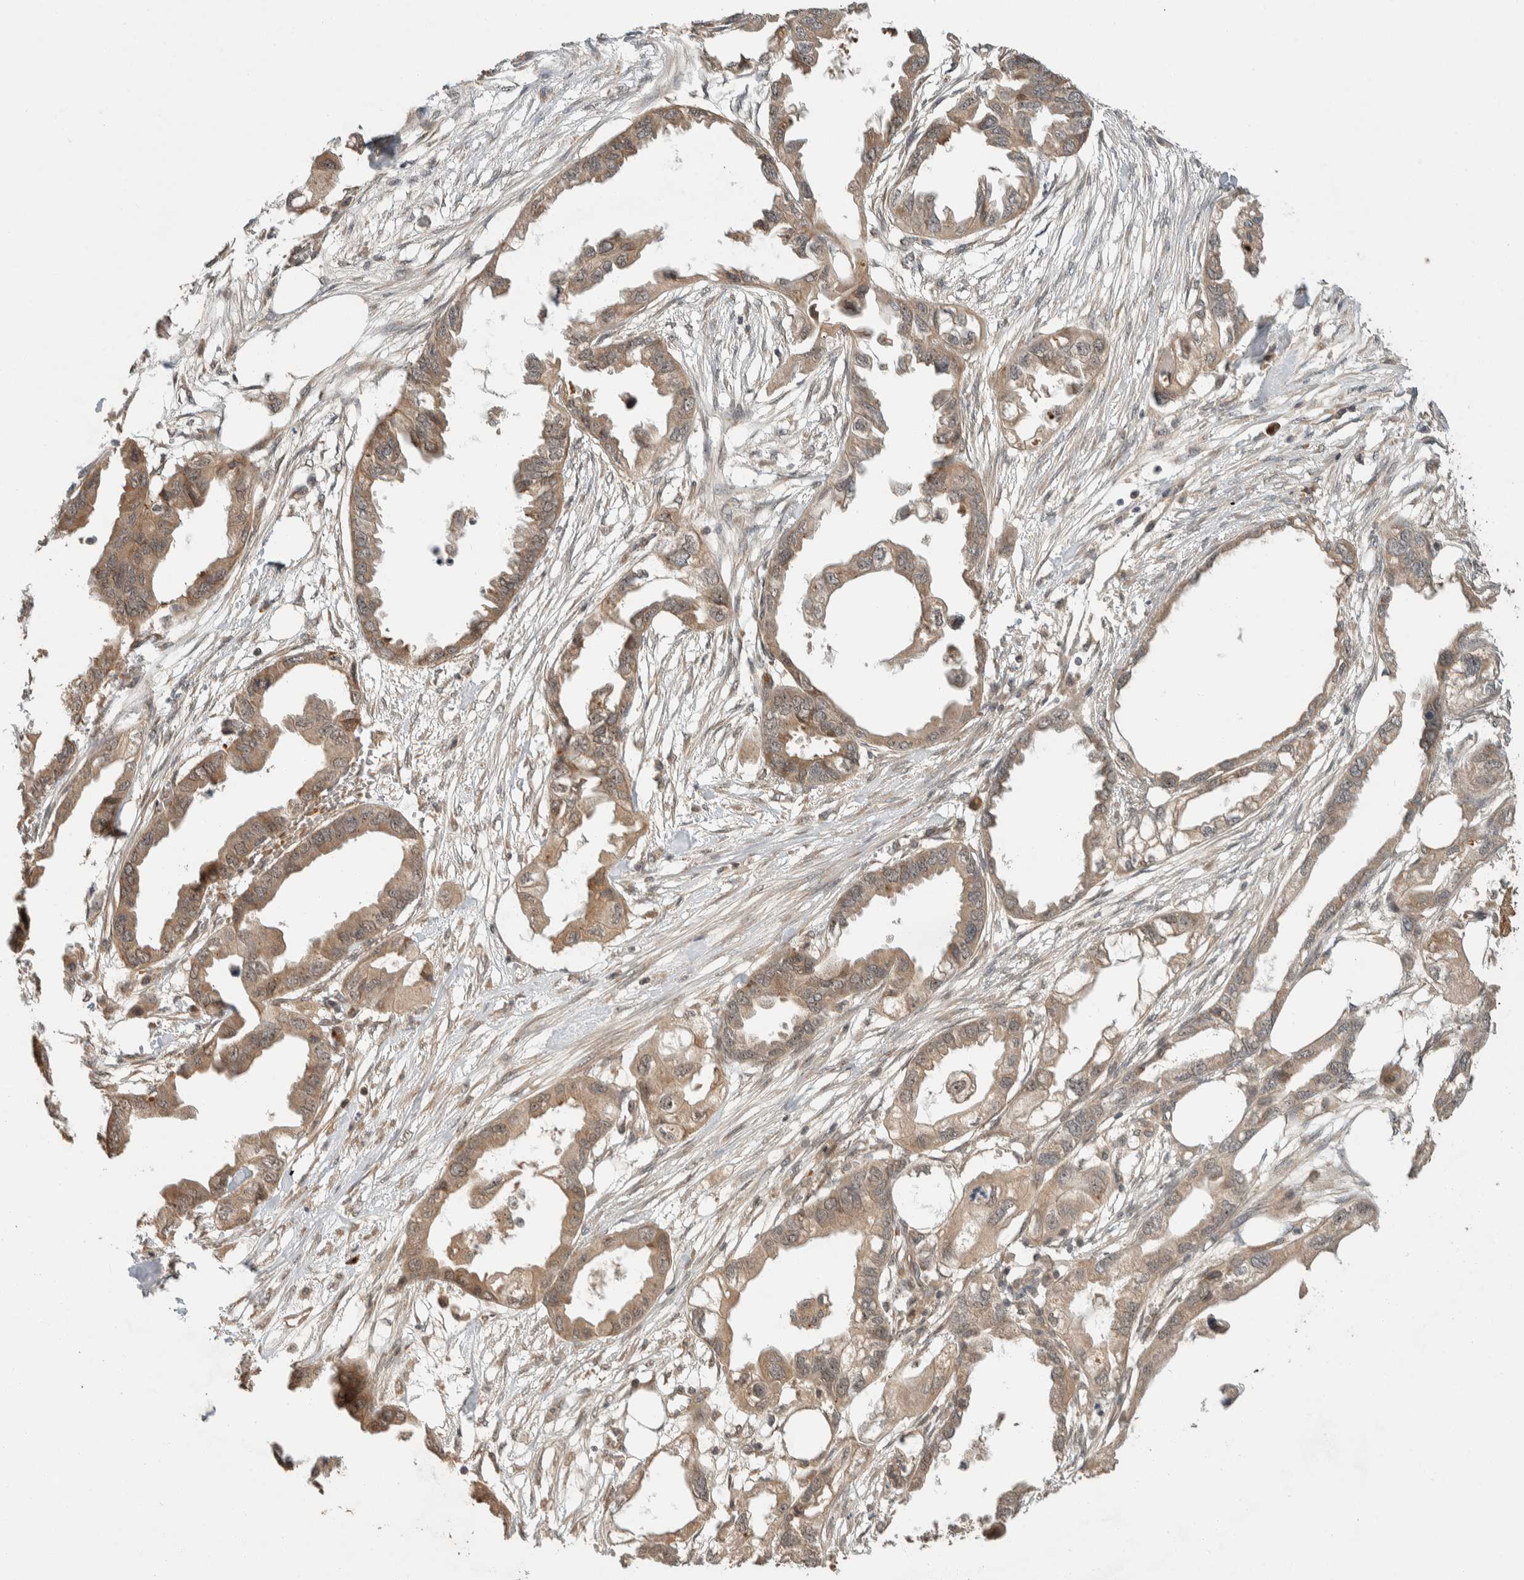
{"staining": {"intensity": "weak", "quantity": ">75%", "location": "cytoplasmic/membranous"}, "tissue": "endometrial cancer", "cell_type": "Tumor cells", "image_type": "cancer", "snomed": [{"axis": "morphology", "description": "Adenocarcinoma, NOS"}, {"axis": "morphology", "description": "Adenocarcinoma, metastatic, NOS"}, {"axis": "topography", "description": "Adipose tissue"}, {"axis": "topography", "description": "Endometrium"}], "caption": "Immunohistochemistry (IHC) micrograph of neoplastic tissue: endometrial cancer stained using immunohistochemistry displays low levels of weak protein expression localized specifically in the cytoplasmic/membranous of tumor cells, appearing as a cytoplasmic/membranous brown color.", "gene": "ZBTB2", "patient": {"sex": "female", "age": 67}}